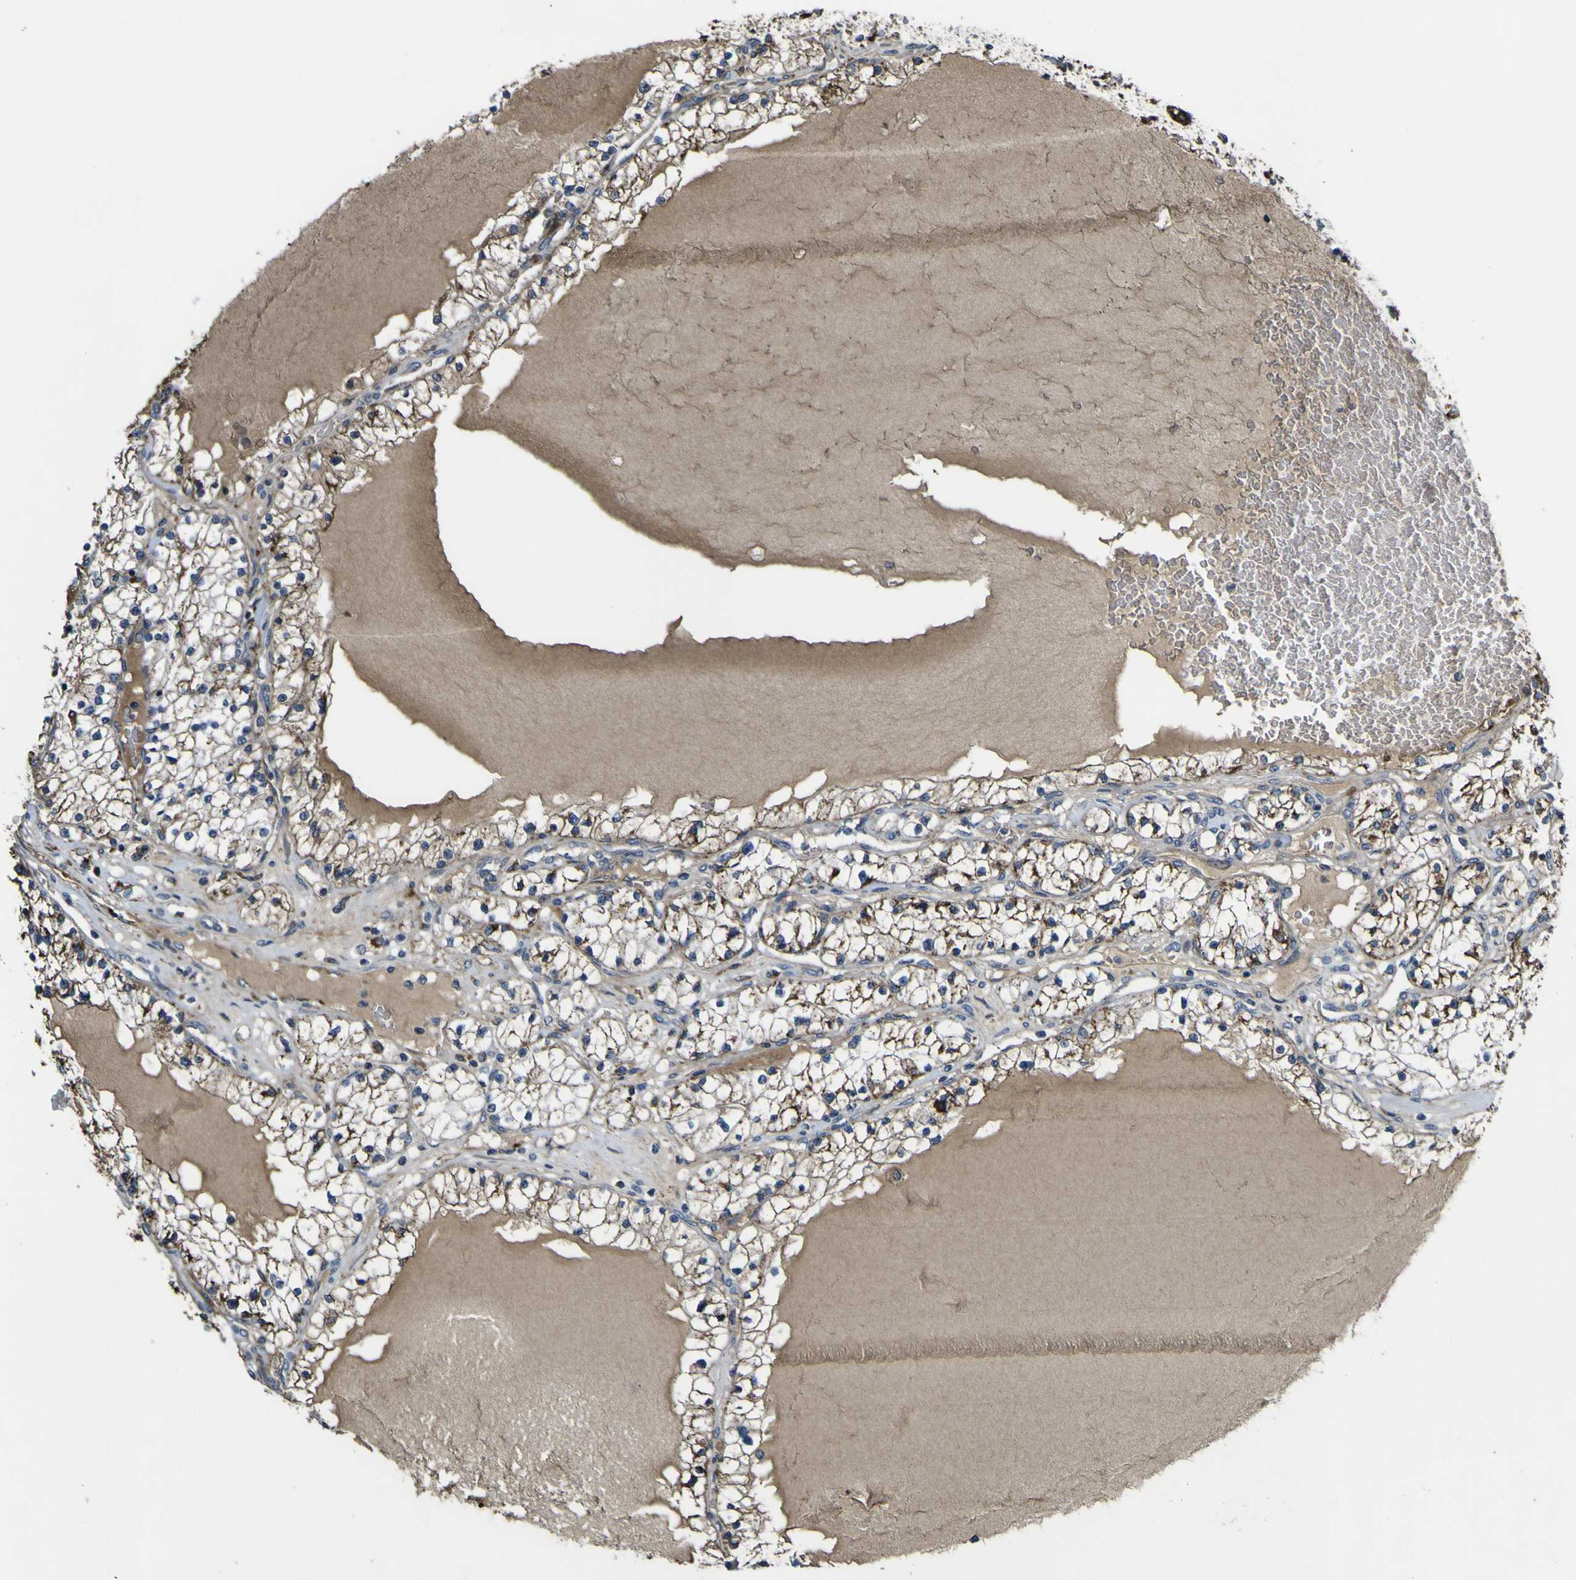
{"staining": {"intensity": "strong", "quantity": ">75%", "location": "cytoplasmic/membranous"}, "tissue": "renal cancer", "cell_type": "Tumor cells", "image_type": "cancer", "snomed": [{"axis": "morphology", "description": "Adenocarcinoma, NOS"}, {"axis": "topography", "description": "Kidney"}], "caption": "Approximately >75% of tumor cells in human renal cancer (adenocarcinoma) display strong cytoplasmic/membranous protein positivity as visualized by brown immunohistochemical staining.", "gene": "GPLD1", "patient": {"sex": "male", "age": 68}}